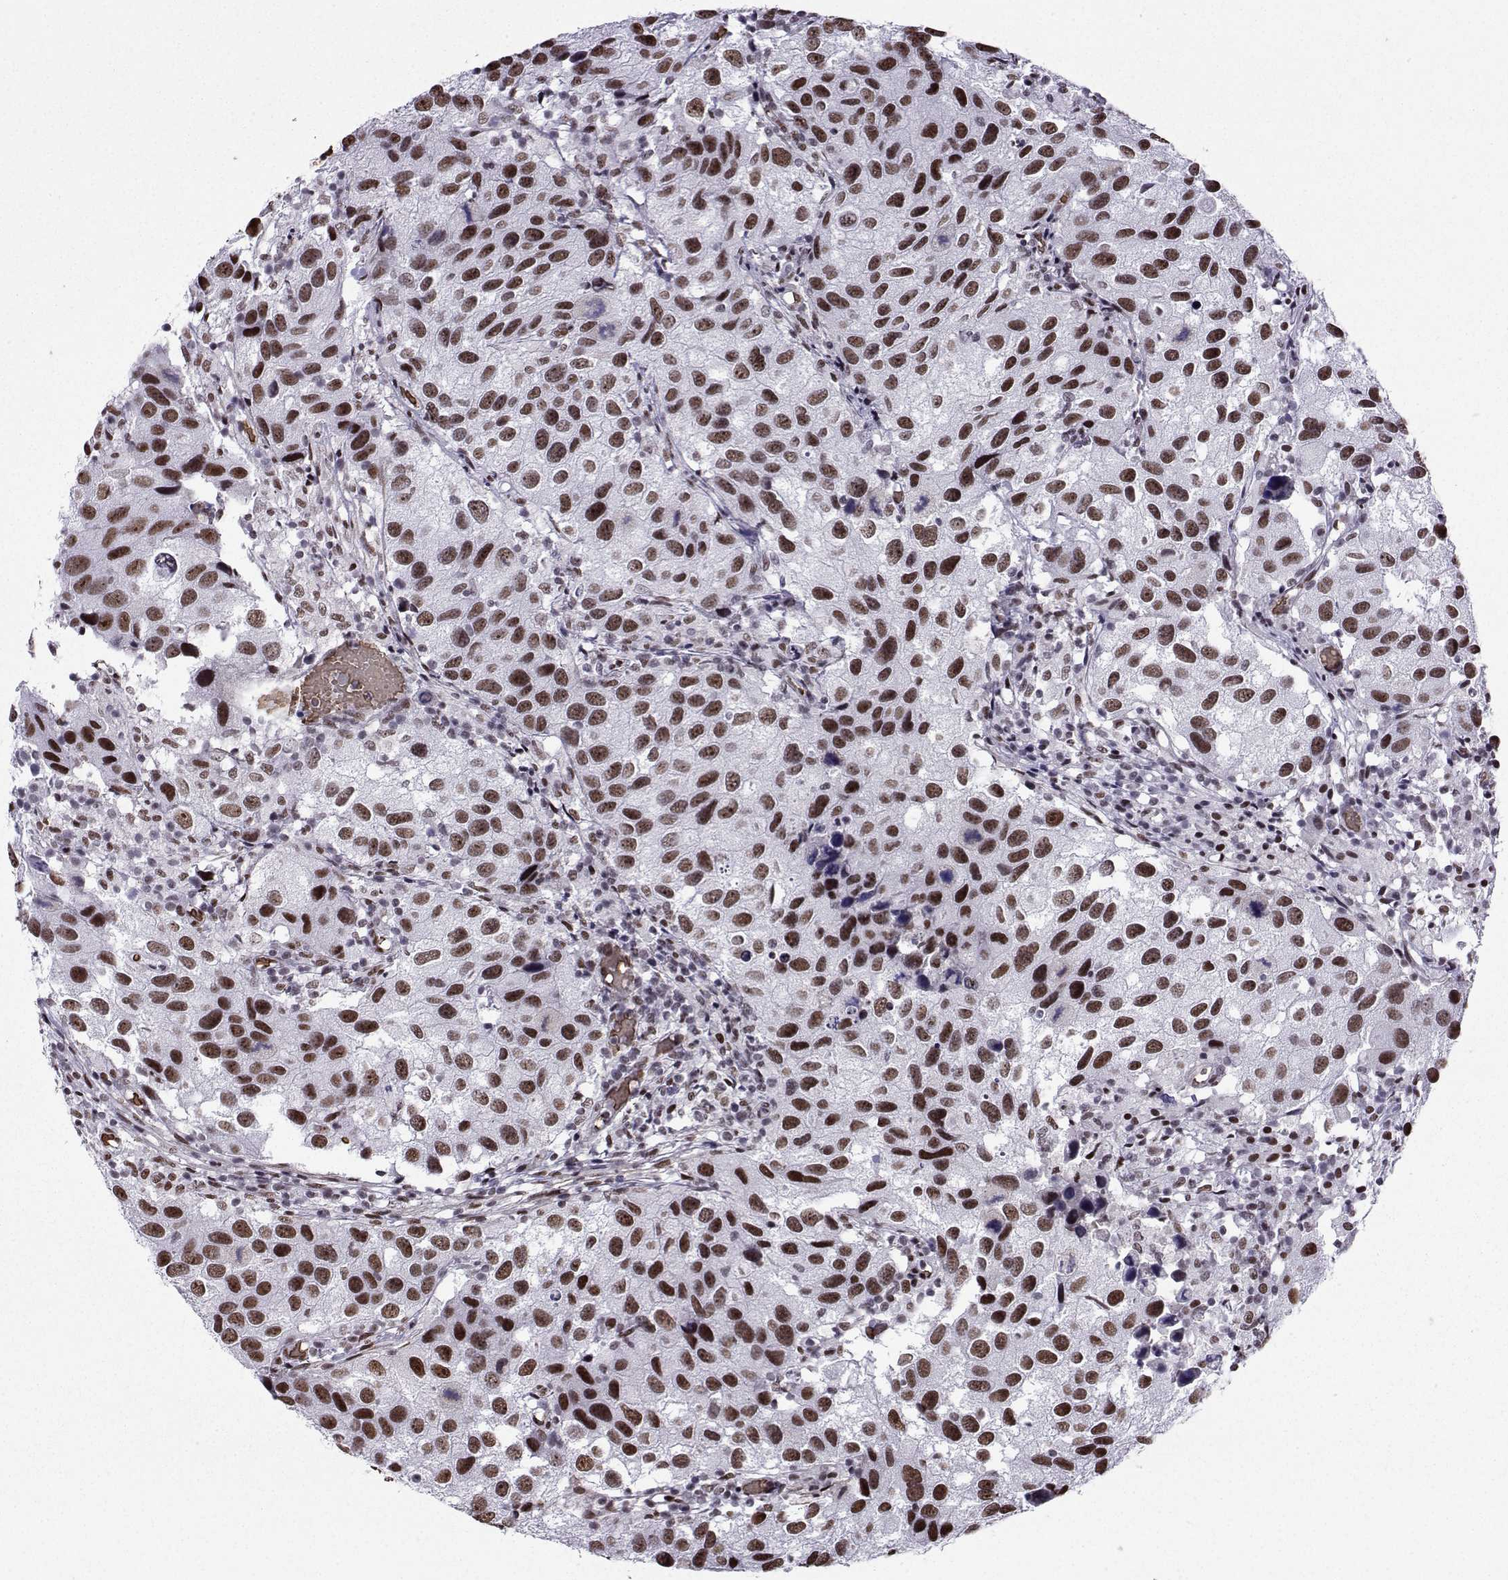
{"staining": {"intensity": "strong", "quantity": "25%-75%", "location": "nuclear"}, "tissue": "urothelial cancer", "cell_type": "Tumor cells", "image_type": "cancer", "snomed": [{"axis": "morphology", "description": "Urothelial carcinoma, High grade"}, {"axis": "topography", "description": "Urinary bladder"}], "caption": "Immunohistochemistry (IHC) histopathology image of urothelial carcinoma (high-grade) stained for a protein (brown), which demonstrates high levels of strong nuclear positivity in about 25%-75% of tumor cells.", "gene": "CCNK", "patient": {"sex": "male", "age": 79}}